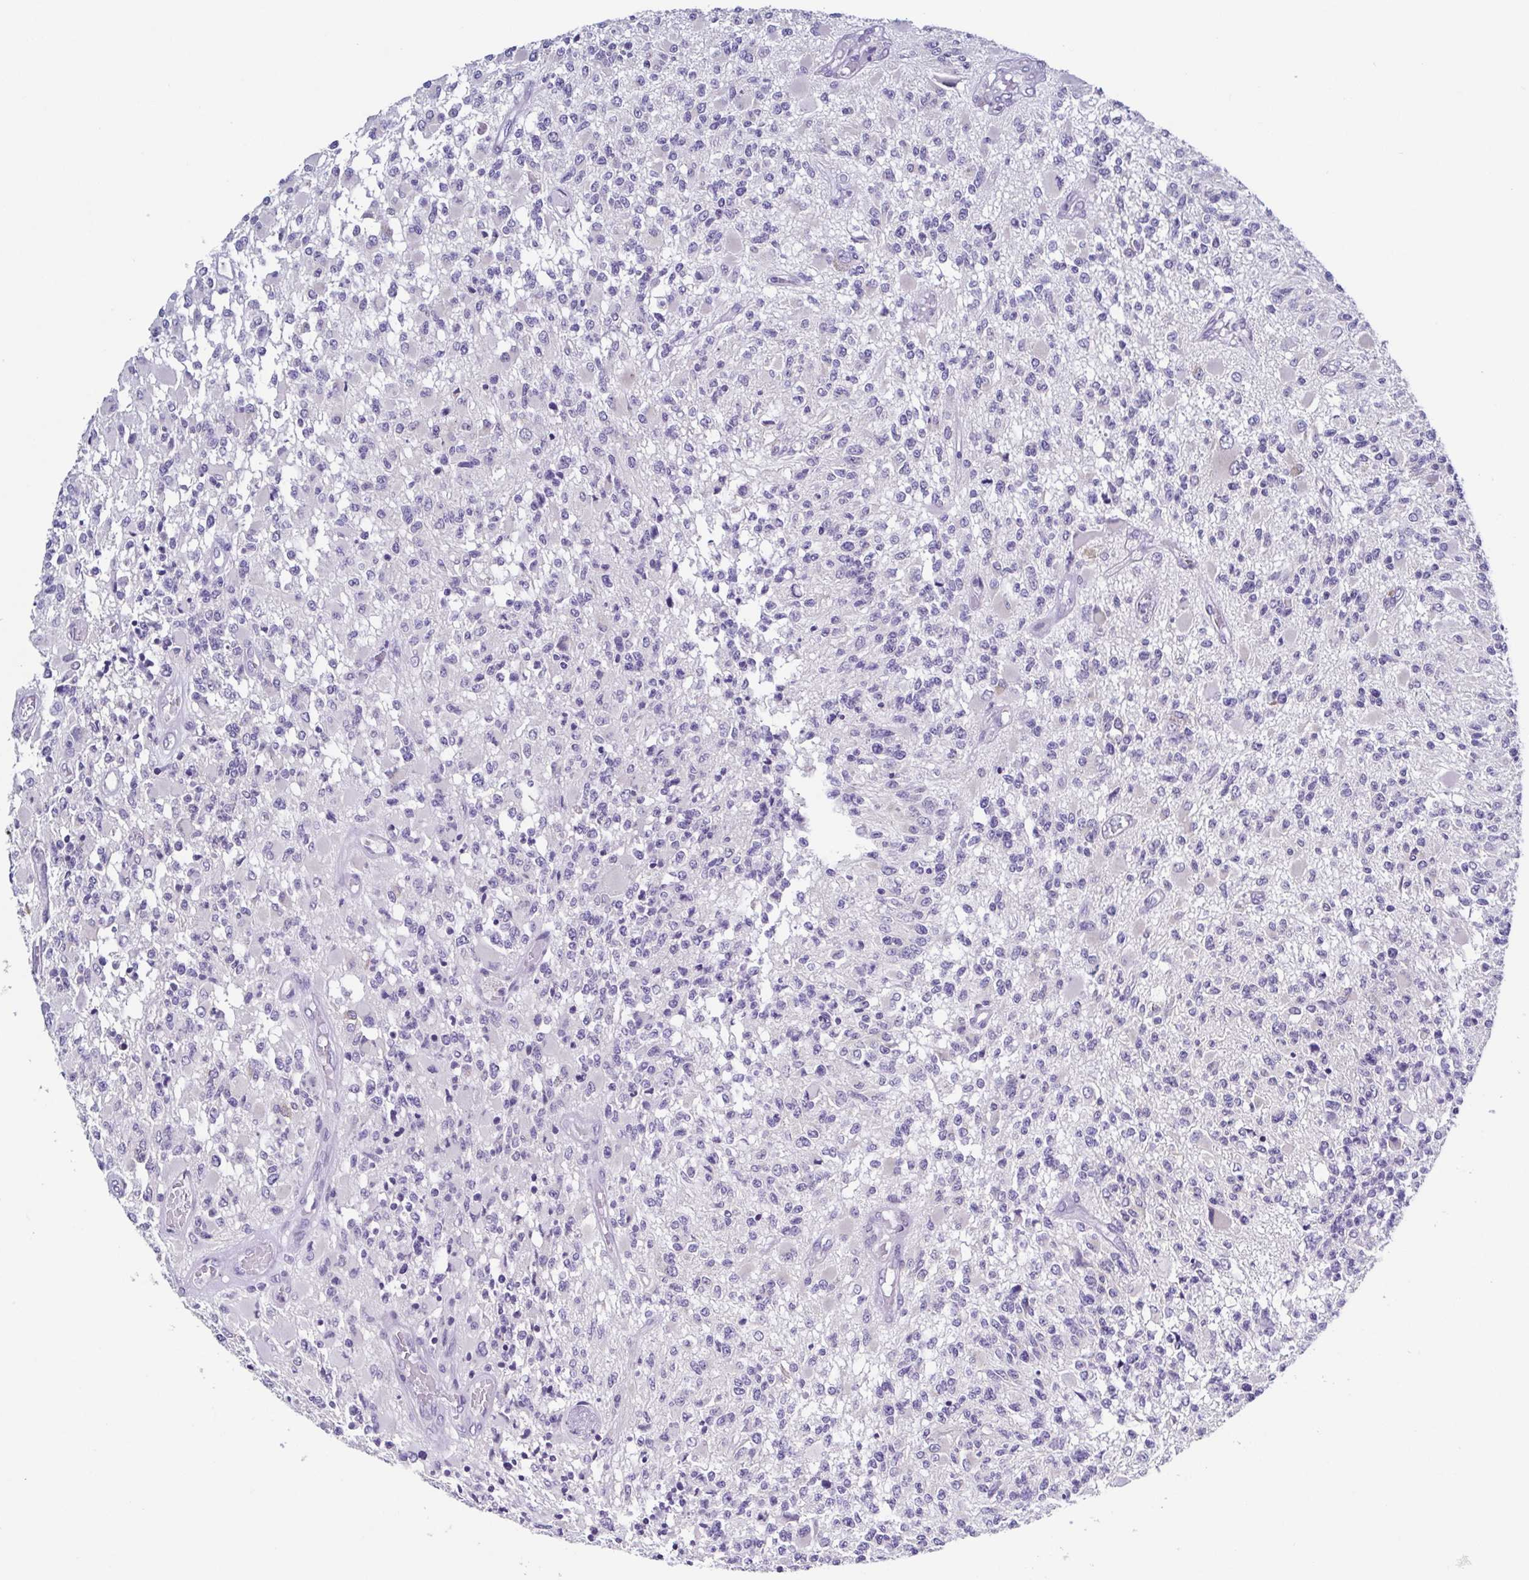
{"staining": {"intensity": "negative", "quantity": "none", "location": "none"}, "tissue": "glioma", "cell_type": "Tumor cells", "image_type": "cancer", "snomed": [{"axis": "morphology", "description": "Glioma, malignant, High grade"}, {"axis": "topography", "description": "Brain"}], "caption": "DAB (3,3'-diaminobenzidine) immunohistochemical staining of glioma displays no significant expression in tumor cells.", "gene": "RDH11", "patient": {"sex": "female", "age": 63}}